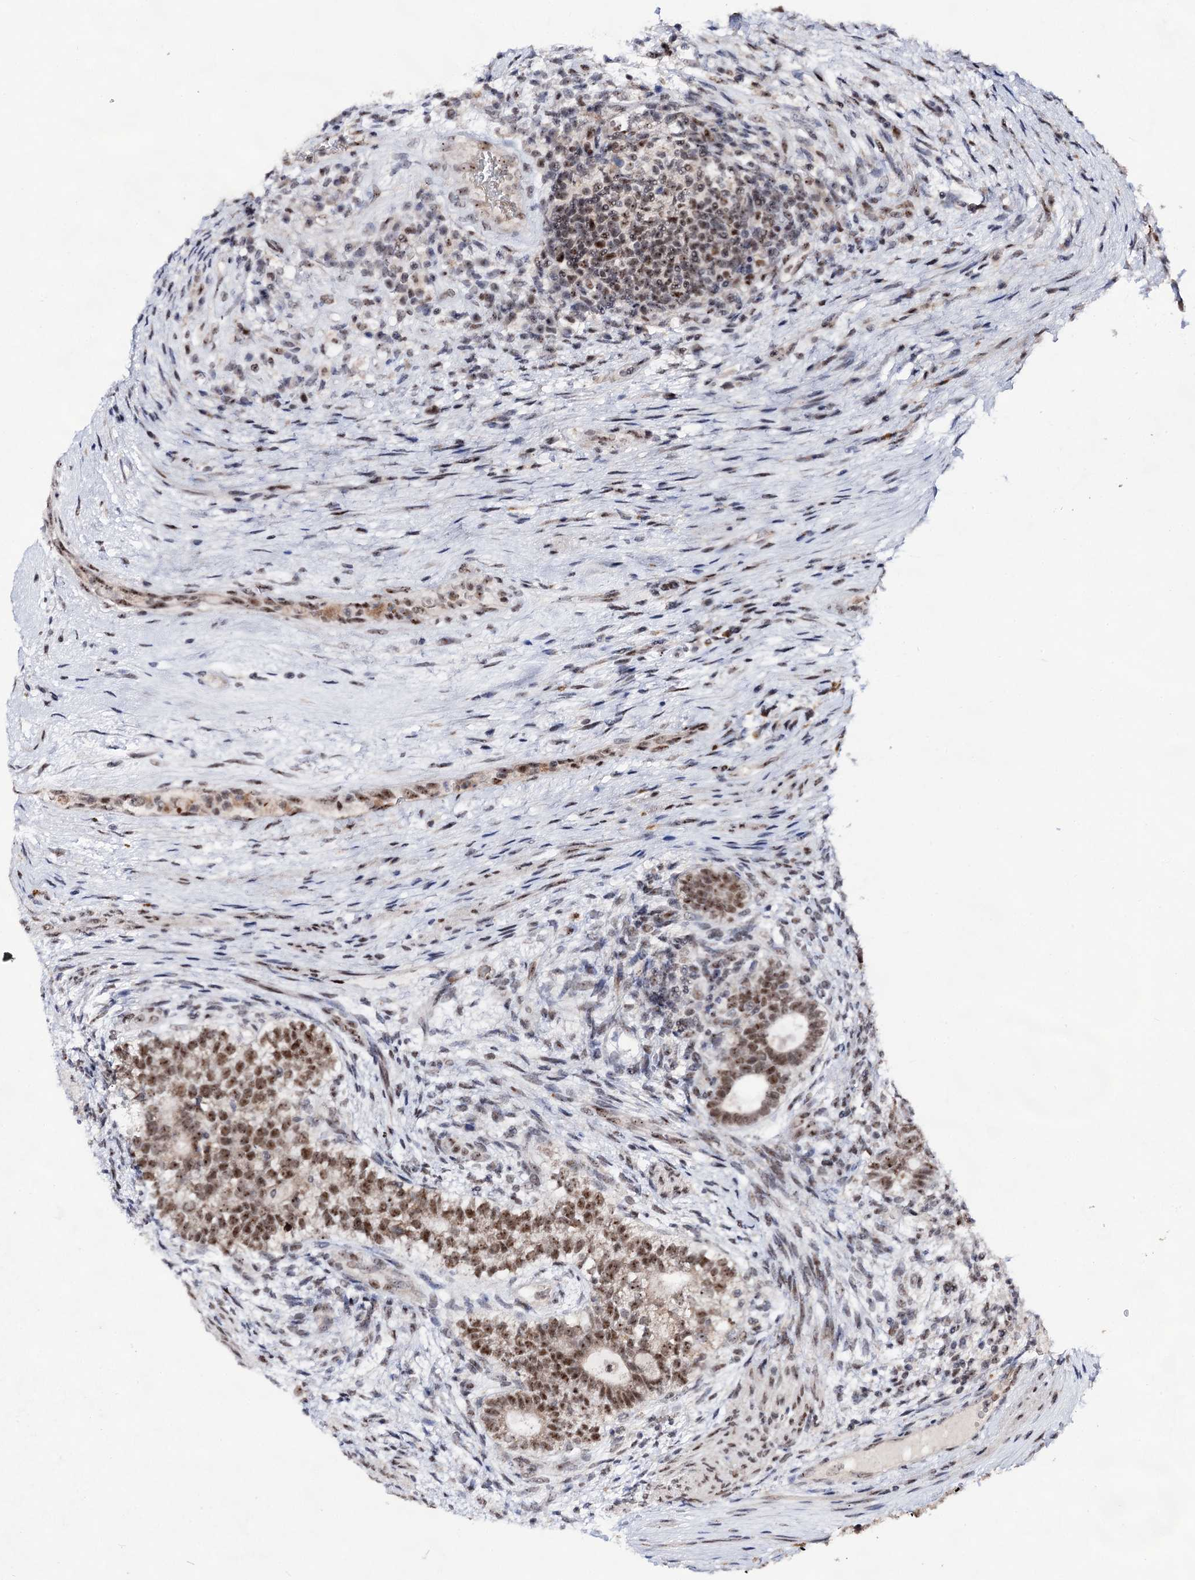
{"staining": {"intensity": "strong", "quantity": ">75%", "location": "nuclear"}, "tissue": "testis cancer", "cell_type": "Tumor cells", "image_type": "cancer", "snomed": [{"axis": "morphology", "description": "Carcinoma, Embryonal, NOS"}, {"axis": "topography", "description": "Testis"}], "caption": "DAB (3,3'-diaminobenzidine) immunohistochemical staining of human testis embryonal carcinoma shows strong nuclear protein positivity in about >75% of tumor cells.", "gene": "EXOSC10", "patient": {"sex": "male", "age": 26}}